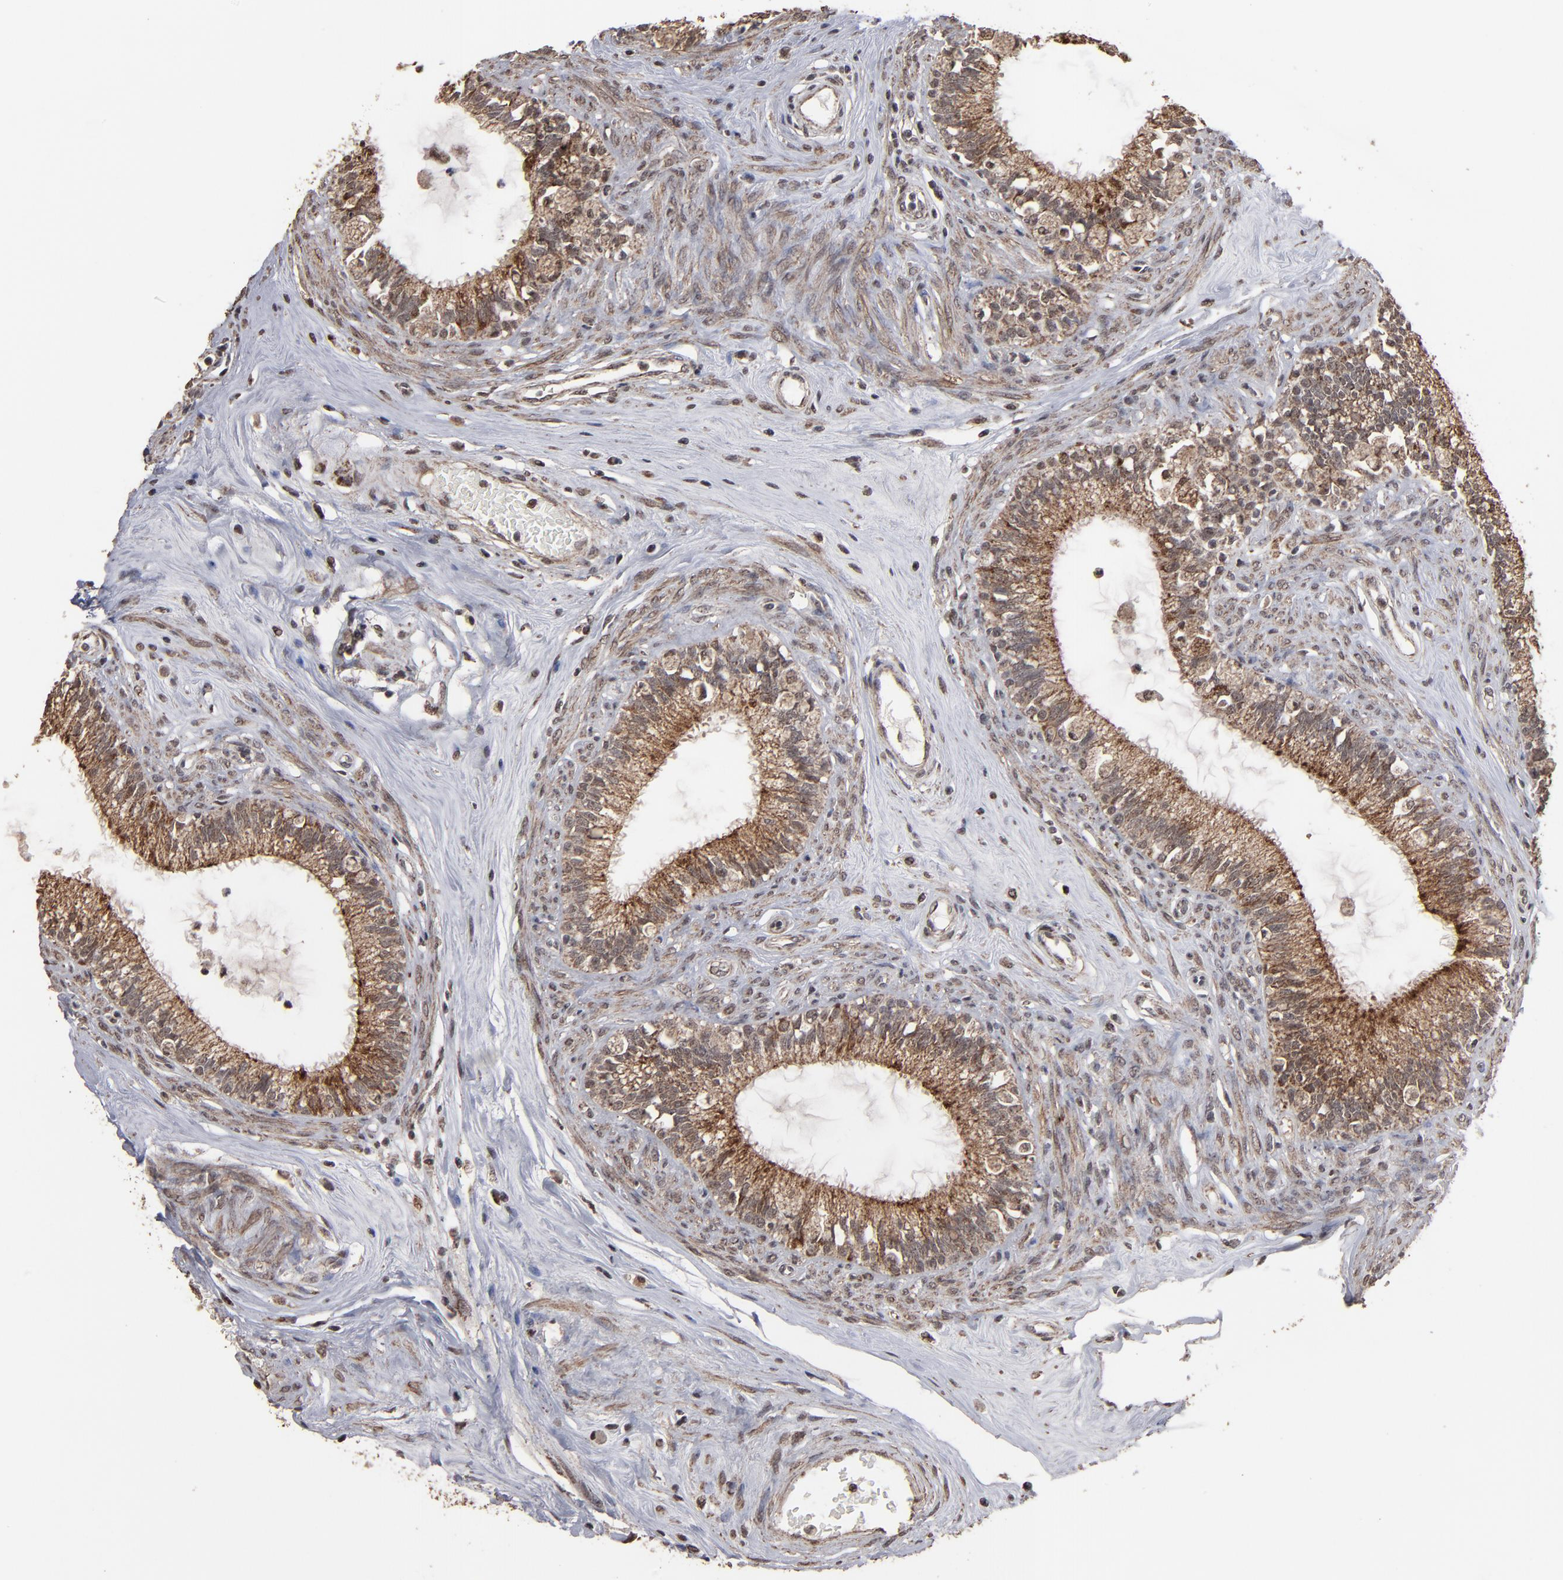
{"staining": {"intensity": "moderate", "quantity": ">75%", "location": "cytoplasmic/membranous"}, "tissue": "epididymis", "cell_type": "Glandular cells", "image_type": "normal", "snomed": [{"axis": "morphology", "description": "Normal tissue, NOS"}, {"axis": "morphology", "description": "Inflammation, NOS"}, {"axis": "topography", "description": "Epididymis"}], "caption": "DAB (3,3'-diaminobenzidine) immunohistochemical staining of normal human epididymis reveals moderate cytoplasmic/membranous protein positivity in about >75% of glandular cells.", "gene": "BNIP3", "patient": {"sex": "male", "age": 84}}